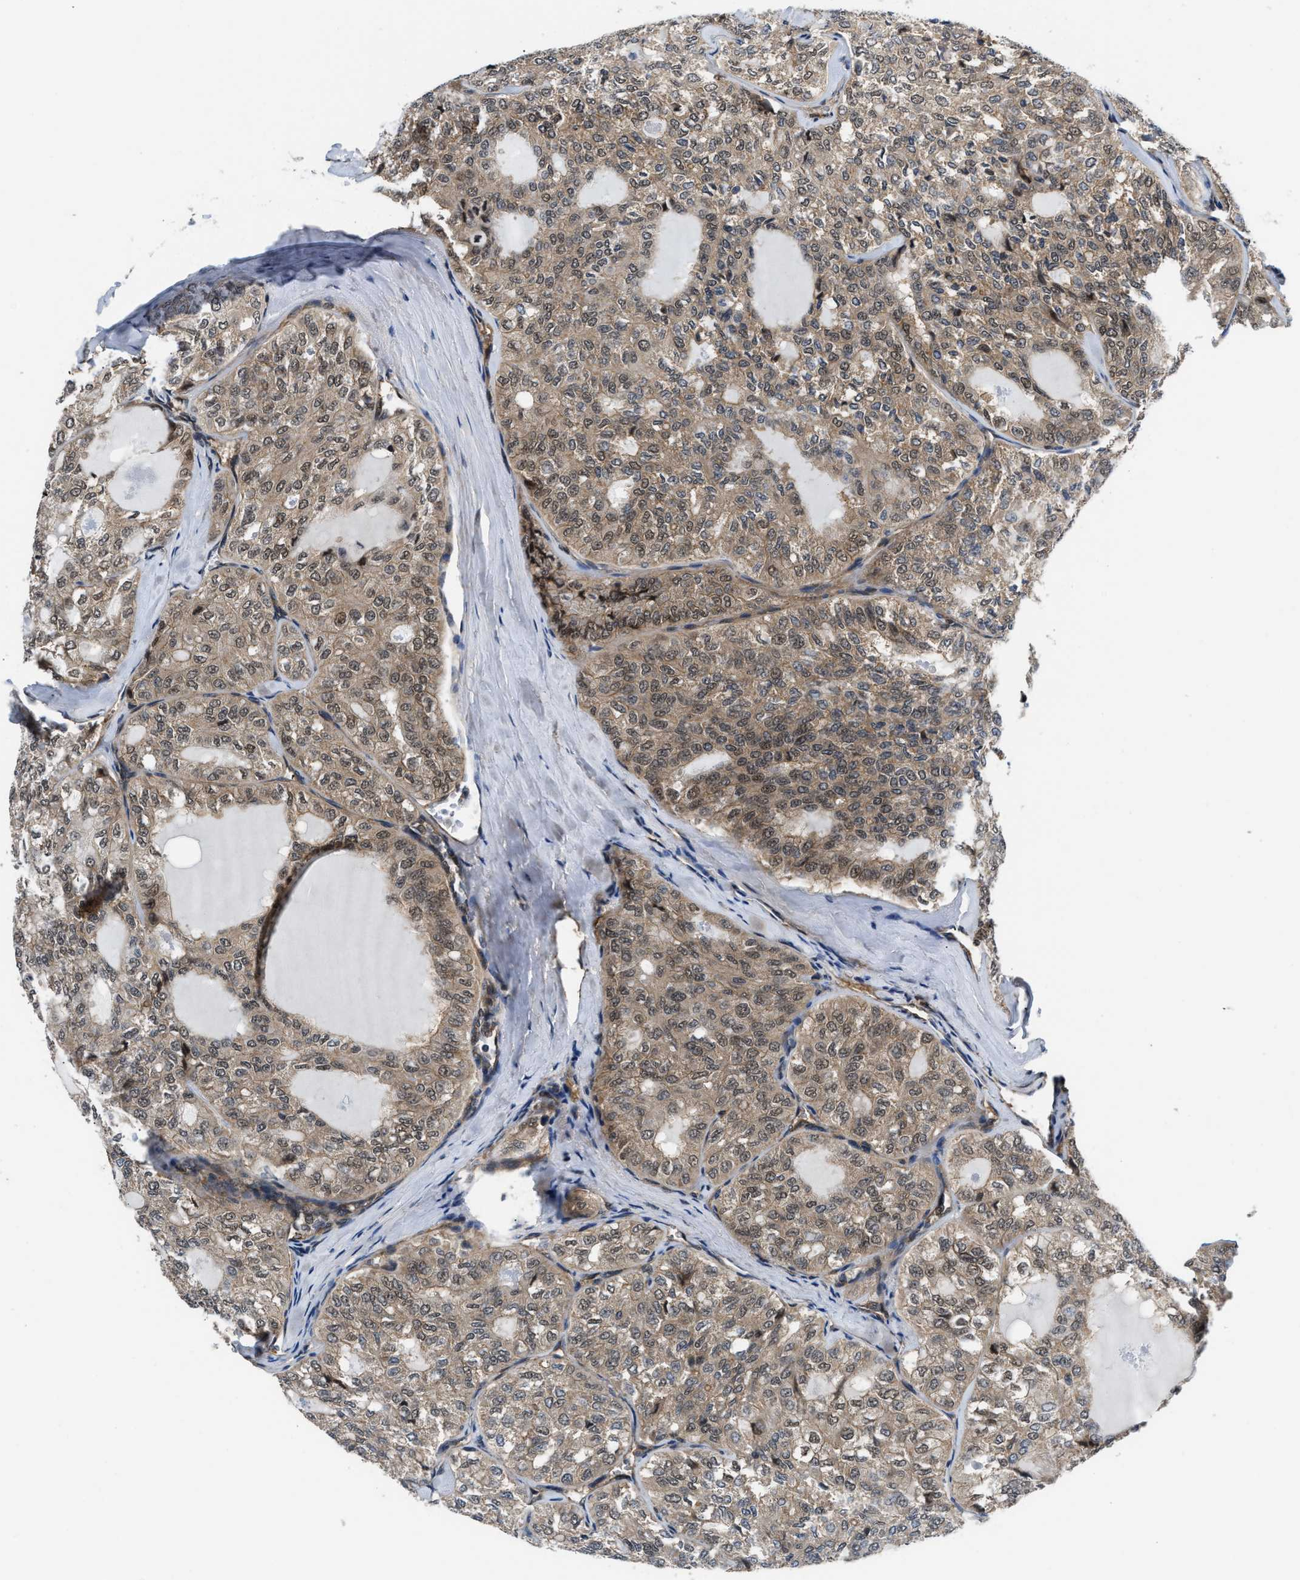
{"staining": {"intensity": "moderate", "quantity": ">75%", "location": "cytoplasmic/membranous,nuclear"}, "tissue": "thyroid cancer", "cell_type": "Tumor cells", "image_type": "cancer", "snomed": [{"axis": "morphology", "description": "Follicular adenoma carcinoma, NOS"}, {"axis": "topography", "description": "Thyroid gland"}], "caption": "DAB immunohistochemical staining of human thyroid cancer reveals moderate cytoplasmic/membranous and nuclear protein staining in about >75% of tumor cells.", "gene": "COPS2", "patient": {"sex": "male", "age": 75}}